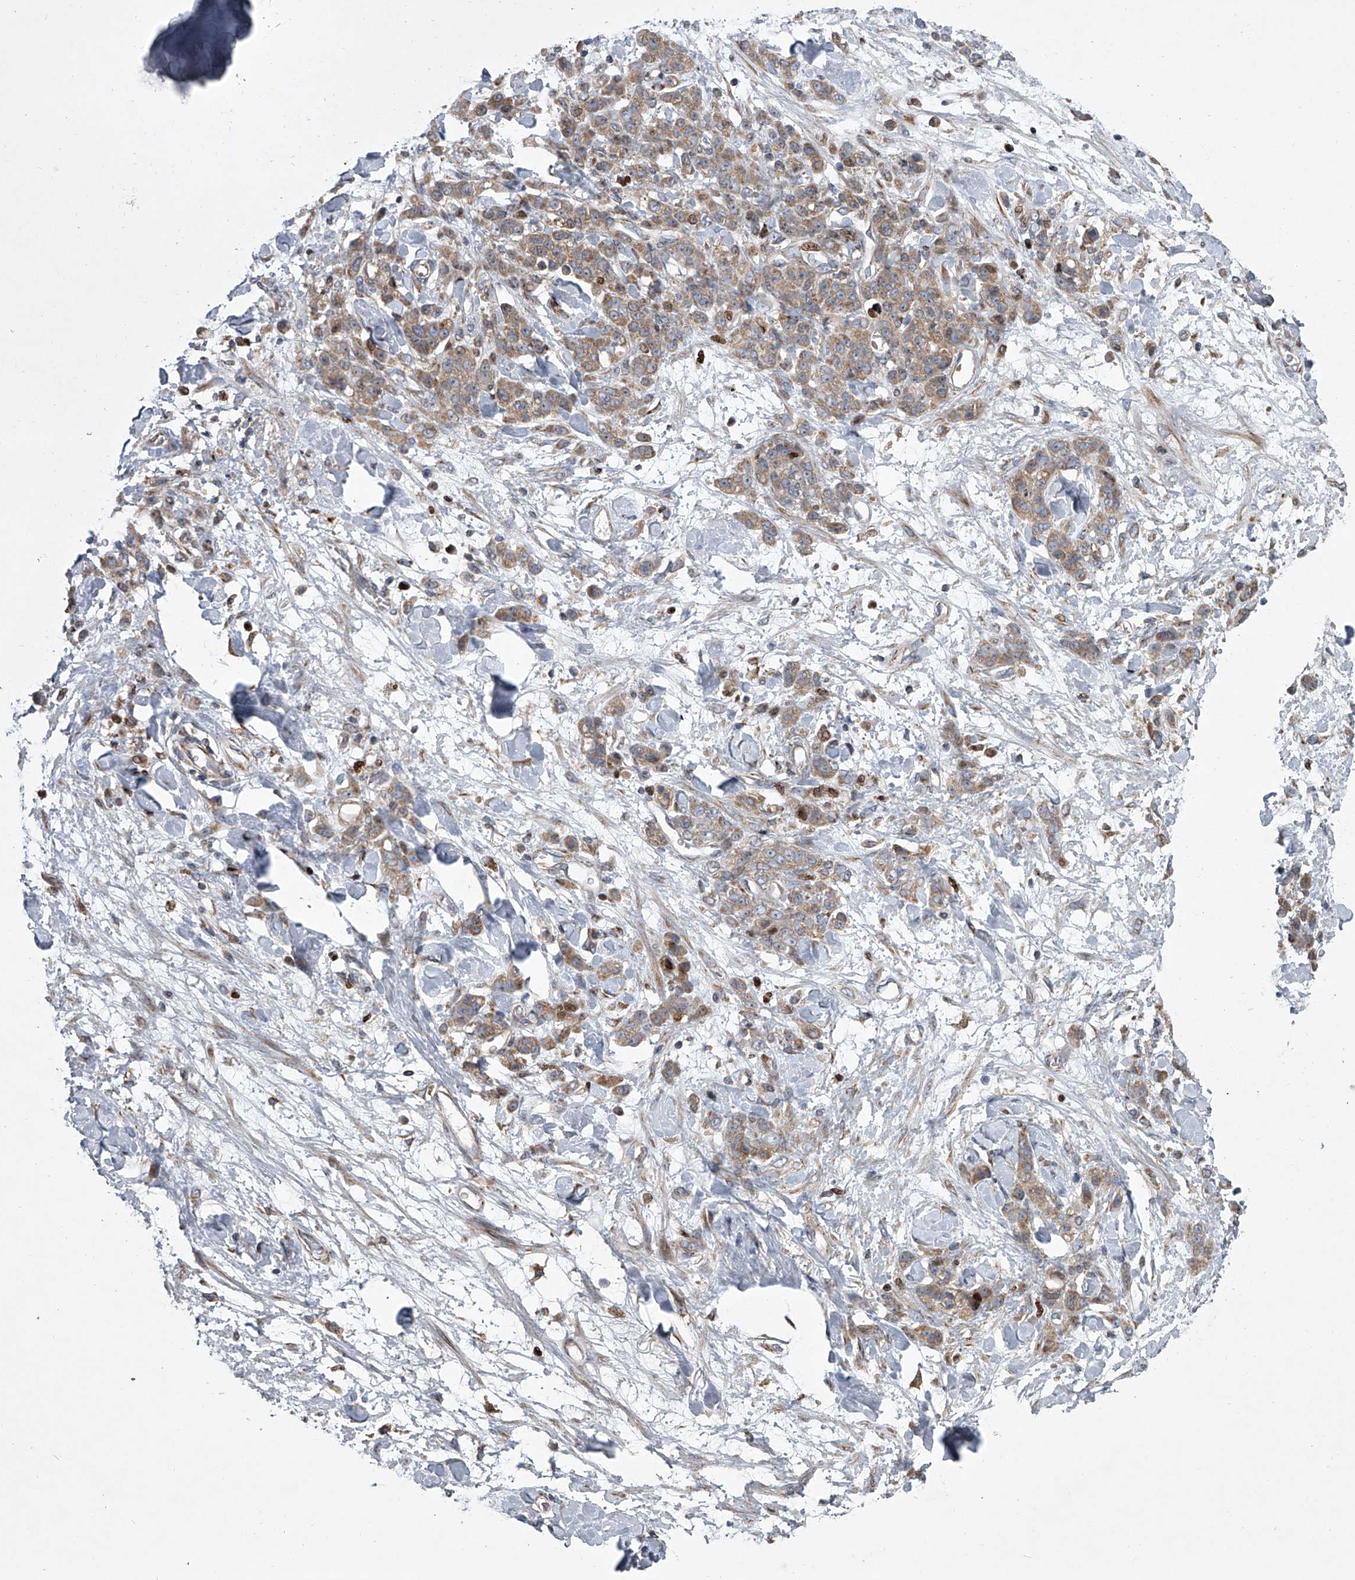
{"staining": {"intensity": "weak", "quantity": ">75%", "location": "cytoplasmic/membranous"}, "tissue": "stomach cancer", "cell_type": "Tumor cells", "image_type": "cancer", "snomed": [{"axis": "morphology", "description": "Normal tissue, NOS"}, {"axis": "morphology", "description": "Adenocarcinoma, NOS"}, {"axis": "topography", "description": "Stomach"}], "caption": "Stomach cancer (adenocarcinoma) stained for a protein shows weak cytoplasmic/membranous positivity in tumor cells.", "gene": "STRADA", "patient": {"sex": "male", "age": 82}}